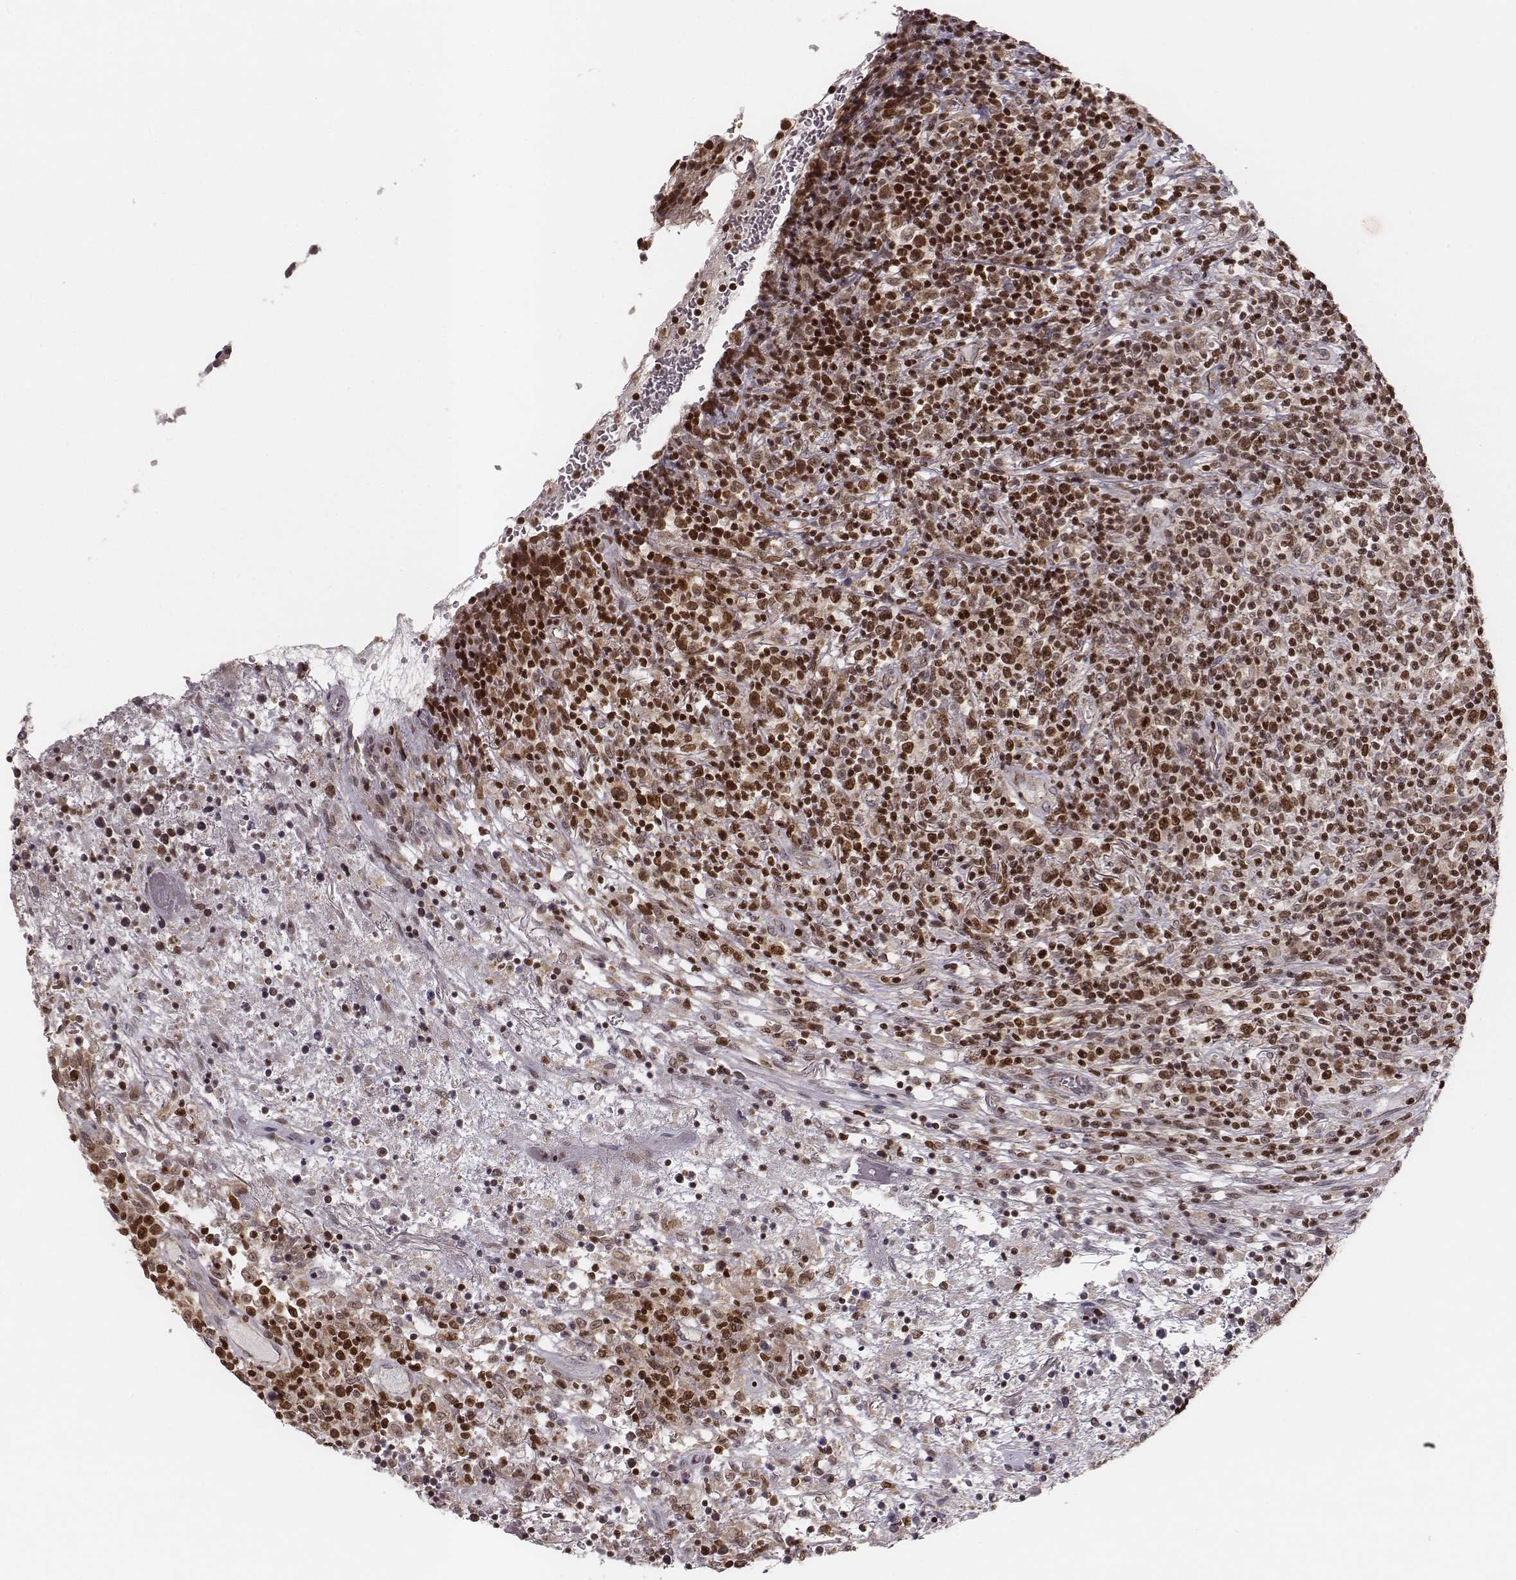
{"staining": {"intensity": "moderate", "quantity": ">75%", "location": "nuclear"}, "tissue": "lymphoma", "cell_type": "Tumor cells", "image_type": "cancer", "snomed": [{"axis": "morphology", "description": "Malignant lymphoma, non-Hodgkin's type, High grade"}, {"axis": "topography", "description": "Lung"}], "caption": "Brown immunohistochemical staining in human lymphoma shows moderate nuclear expression in approximately >75% of tumor cells.", "gene": "WDR59", "patient": {"sex": "male", "age": 79}}